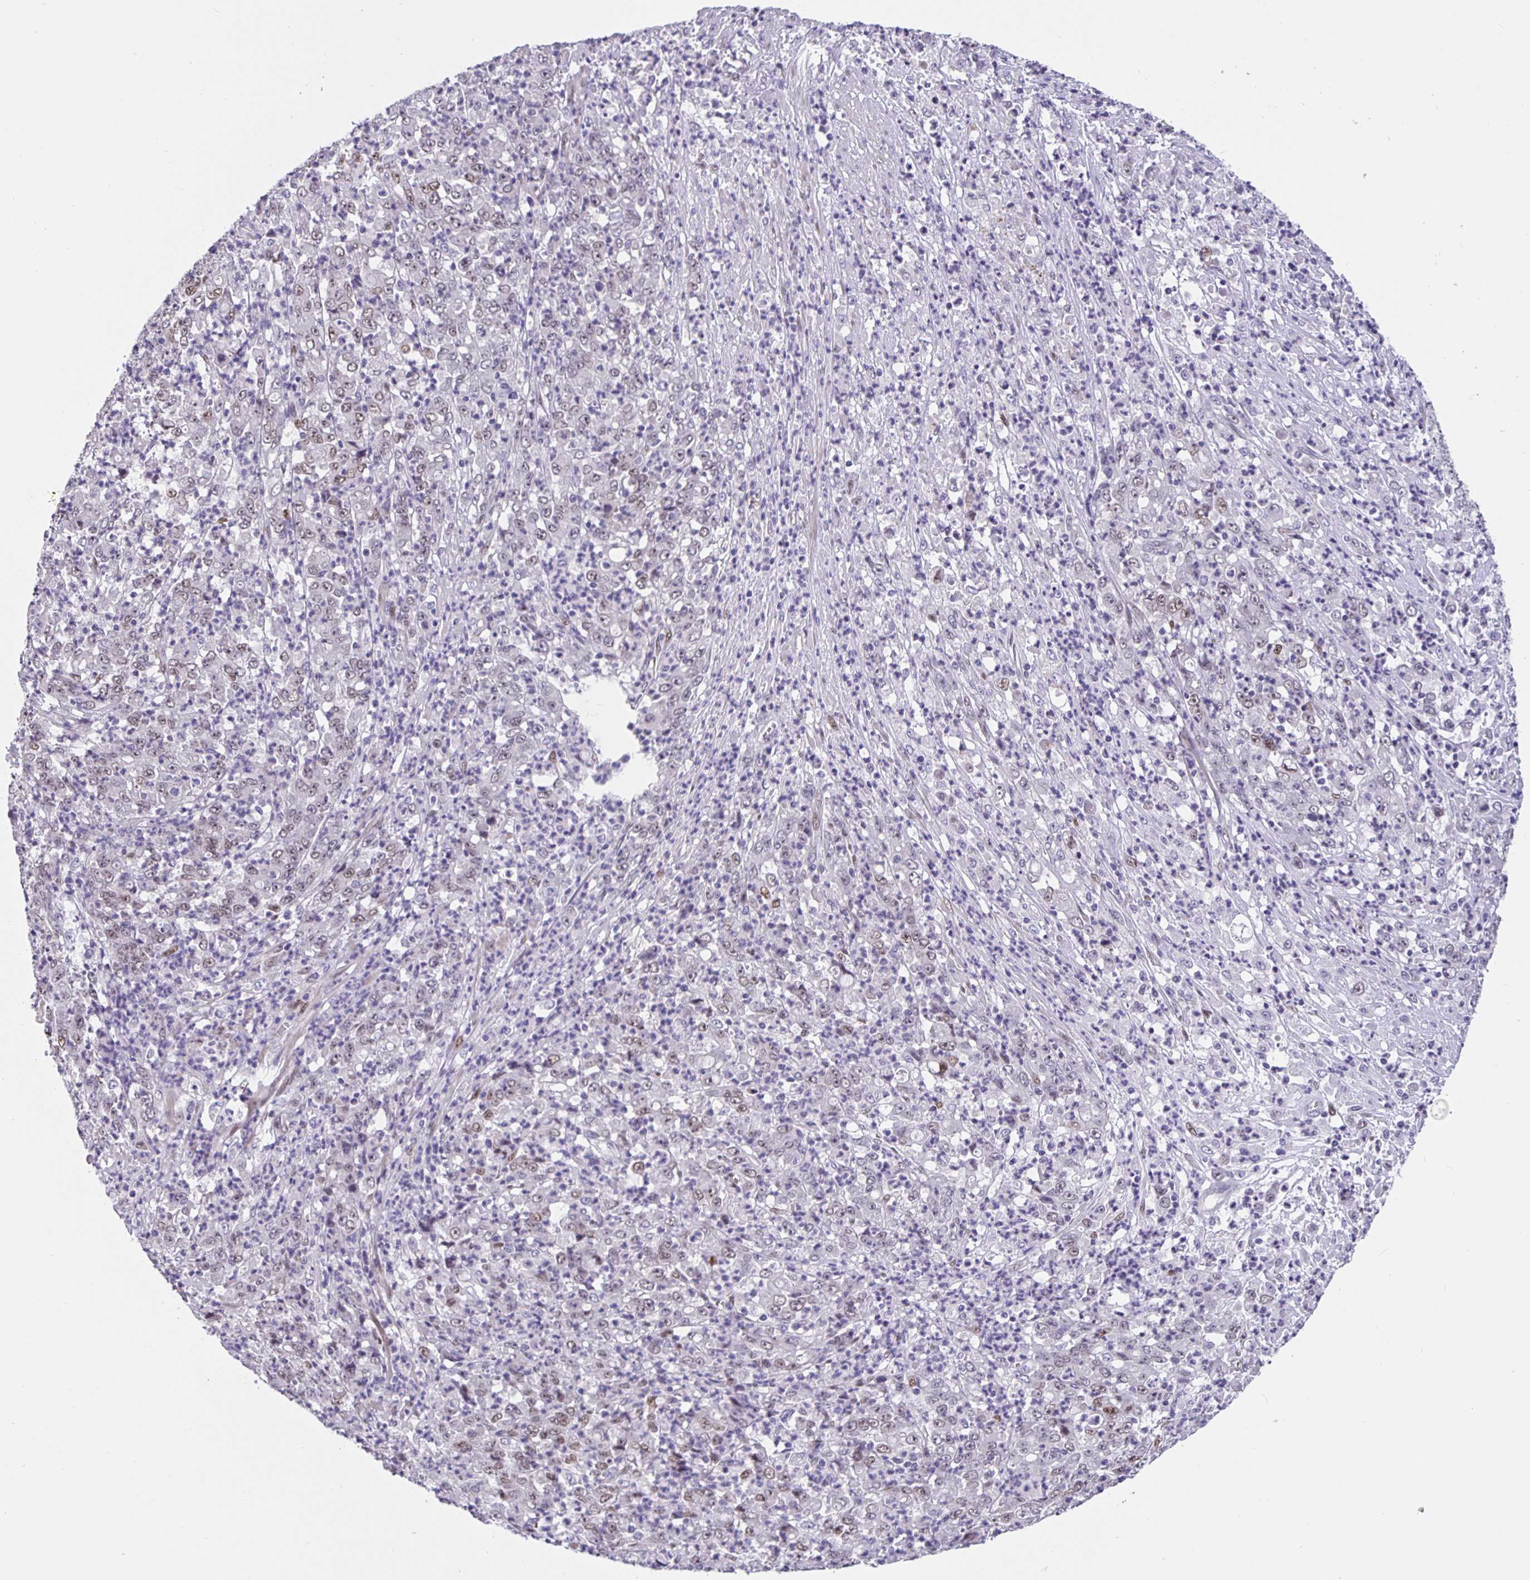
{"staining": {"intensity": "weak", "quantity": "<25%", "location": "nuclear"}, "tissue": "stomach cancer", "cell_type": "Tumor cells", "image_type": "cancer", "snomed": [{"axis": "morphology", "description": "Adenocarcinoma, NOS"}, {"axis": "topography", "description": "Stomach, lower"}], "caption": "An image of human stomach cancer (adenocarcinoma) is negative for staining in tumor cells. Nuclei are stained in blue.", "gene": "FOSL2", "patient": {"sex": "female", "age": 71}}